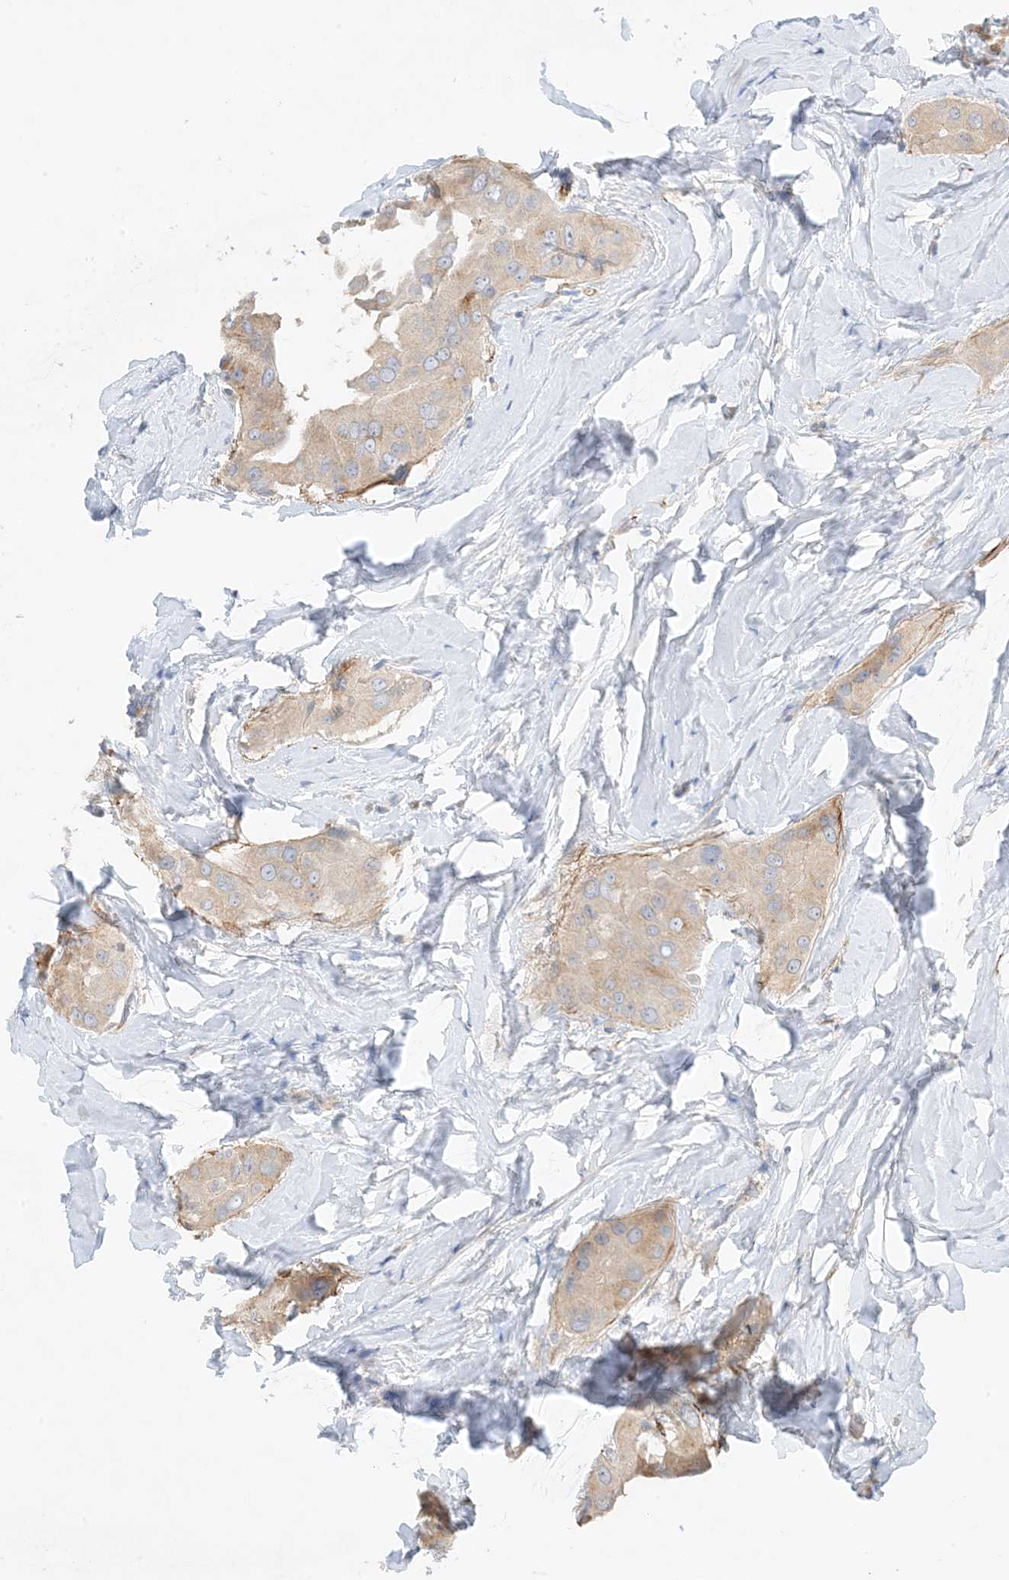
{"staining": {"intensity": "weak", "quantity": "25%-75%", "location": "cytoplasmic/membranous"}, "tissue": "thyroid cancer", "cell_type": "Tumor cells", "image_type": "cancer", "snomed": [{"axis": "morphology", "description": "Papillary adenocarcinoma, NOS"}, {"axis": "topography", "description": "Thyroid gland"}], "caption": "Immunohistochemistry (IHC) (DAB (3,3'-diaminobenzidine)) staining of human thyroid cancer shows weak cytoplasmic/membranous protein staining in about 25%-75% of tumor cells.", "gene": "KIFBP", "patient": {"sex": "male", "age": 33}}